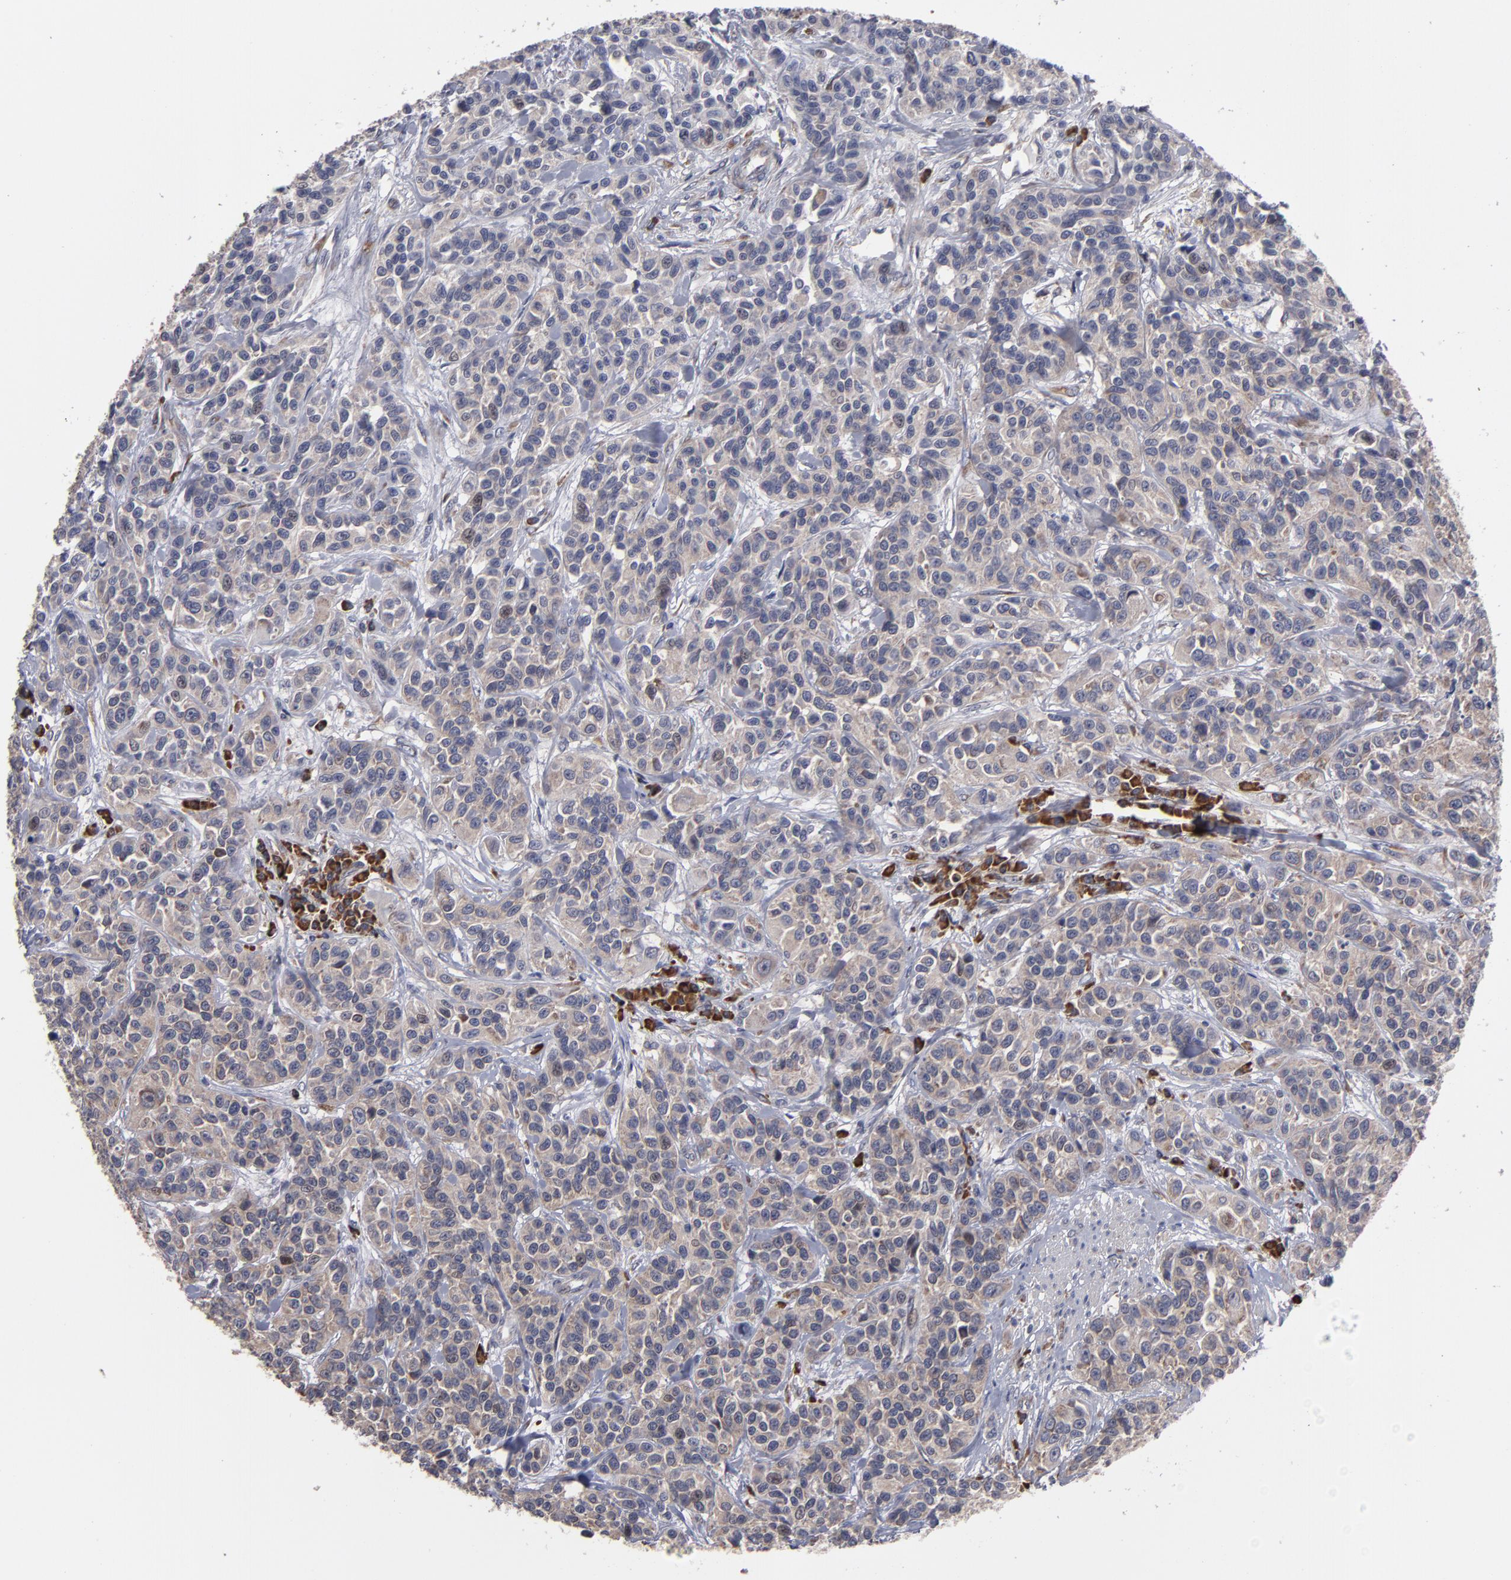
{"staining": {"intensity": "weak", "quantity": "25%-75%", "location": "cytoplasmic/membranous"}, "tissue": "urothelial cancer", "cell_type": "Tumor cells", "image_type": "cancer", "snomed": [{"axis": "morphology", "description": "Urothelial carcinoma, High grade"}, {"axis": "topography", "description": "Urinary bladder"}], "caption": "High-grade urothelial carcinoma stained with a protein marker exhibits weak staining in tumor cells.", "gene": "SND1", "patient": {"sex": "female", "age": 81}}